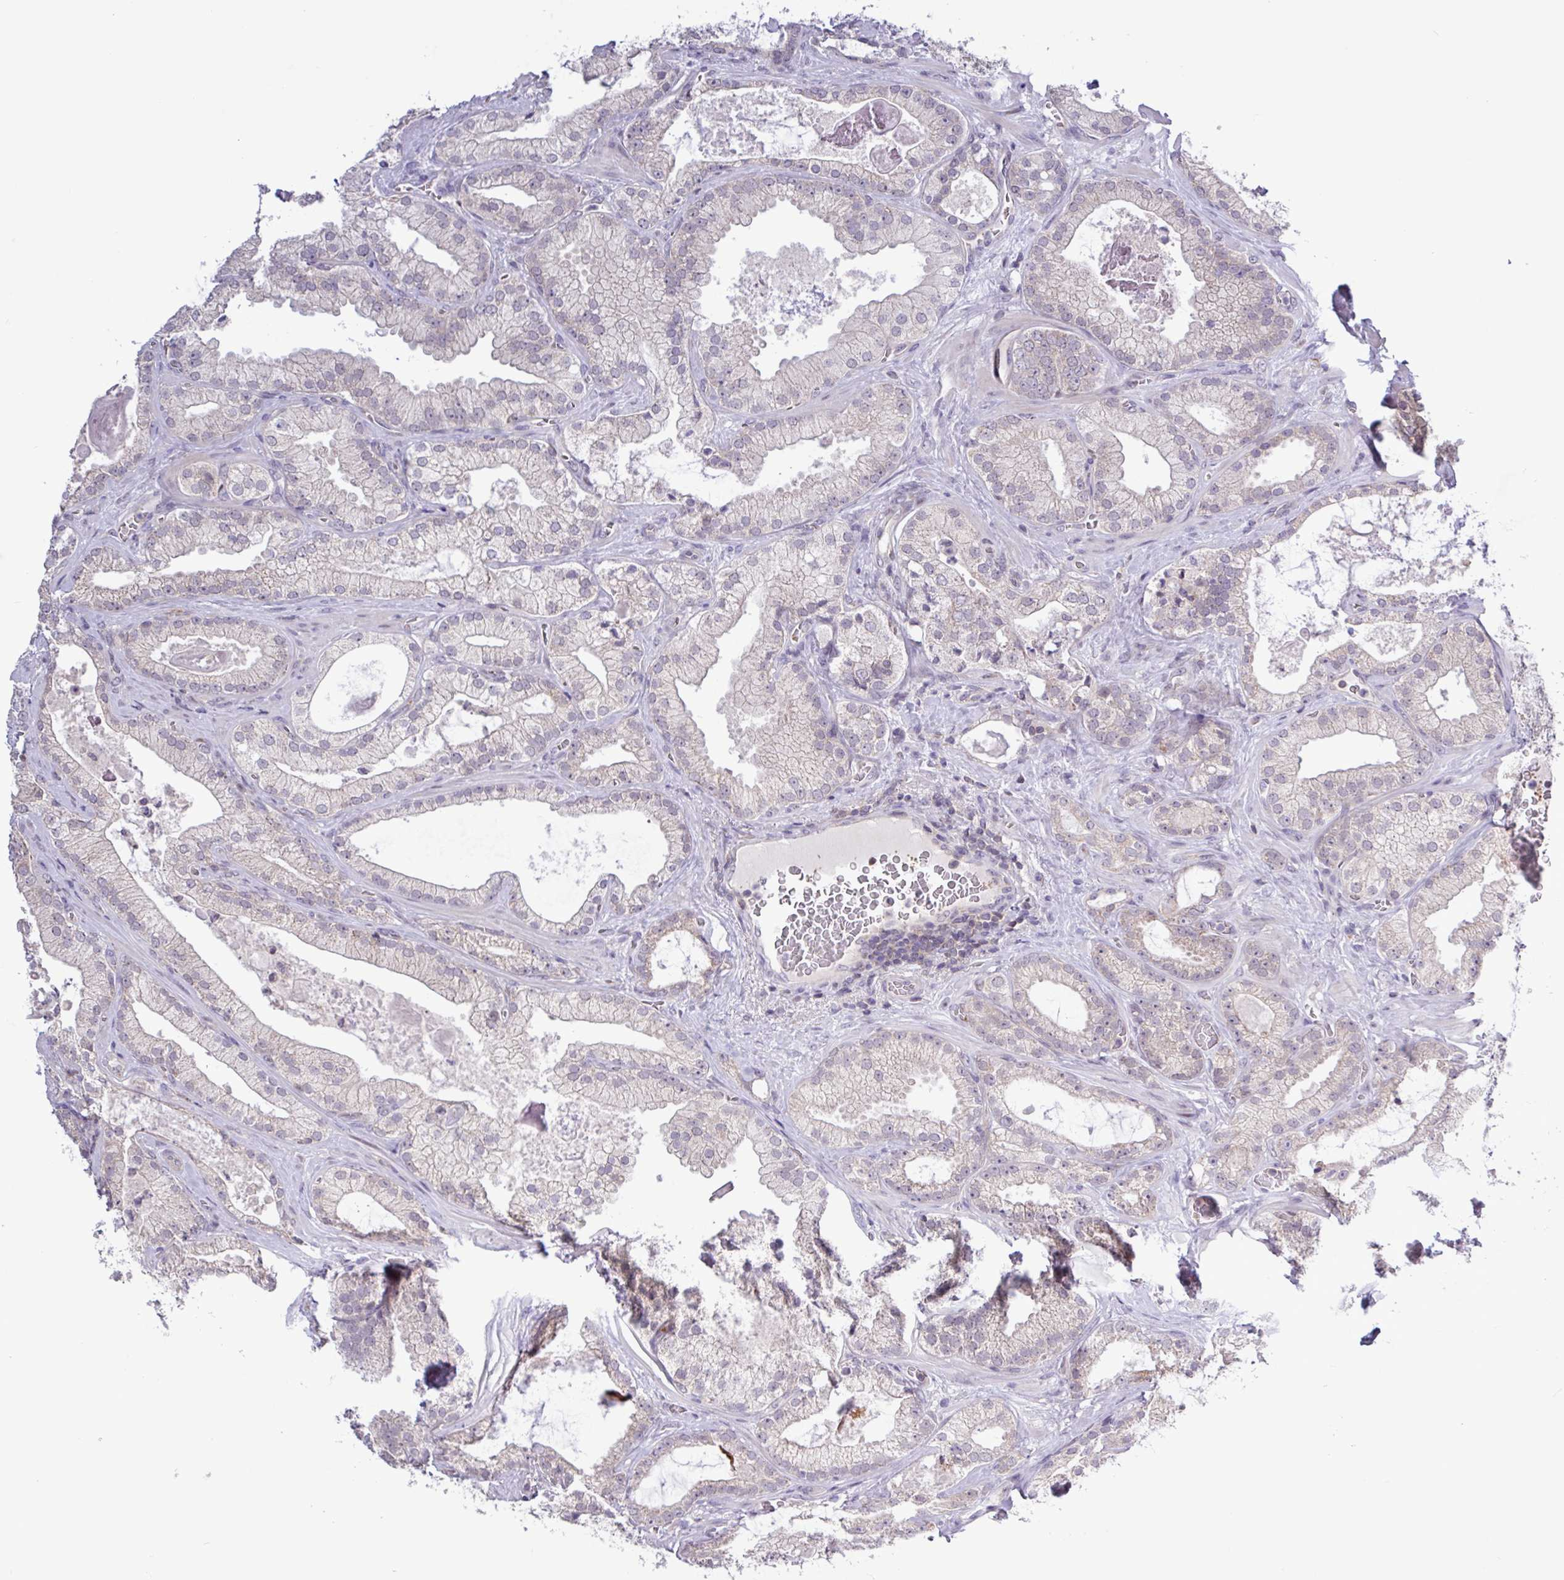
{"staining": {"intensity": "negative", "quantity": "none", "location": "none"}, "tissue": "prostate cancer", "cell_type": "Tumor cells", "image_type": "cancer", "snomed": [{"axis": "morphology", "description": "Adenocarcinoma, High grade"}, {"axis": "topography", "description": "Prostate"}], "caption": "This is a micrograph of IHC staining of prostate cancer (adenocarcinoma (high-grade)), which shows no staining in tumor cells. (Stains: DAB immunohistochemistry with hematoxylin counter stain, Microscopy: brightfield microscopy at high magnification).", "gene": "RTL3", "patient": {"sex": "male", "age": 68}}